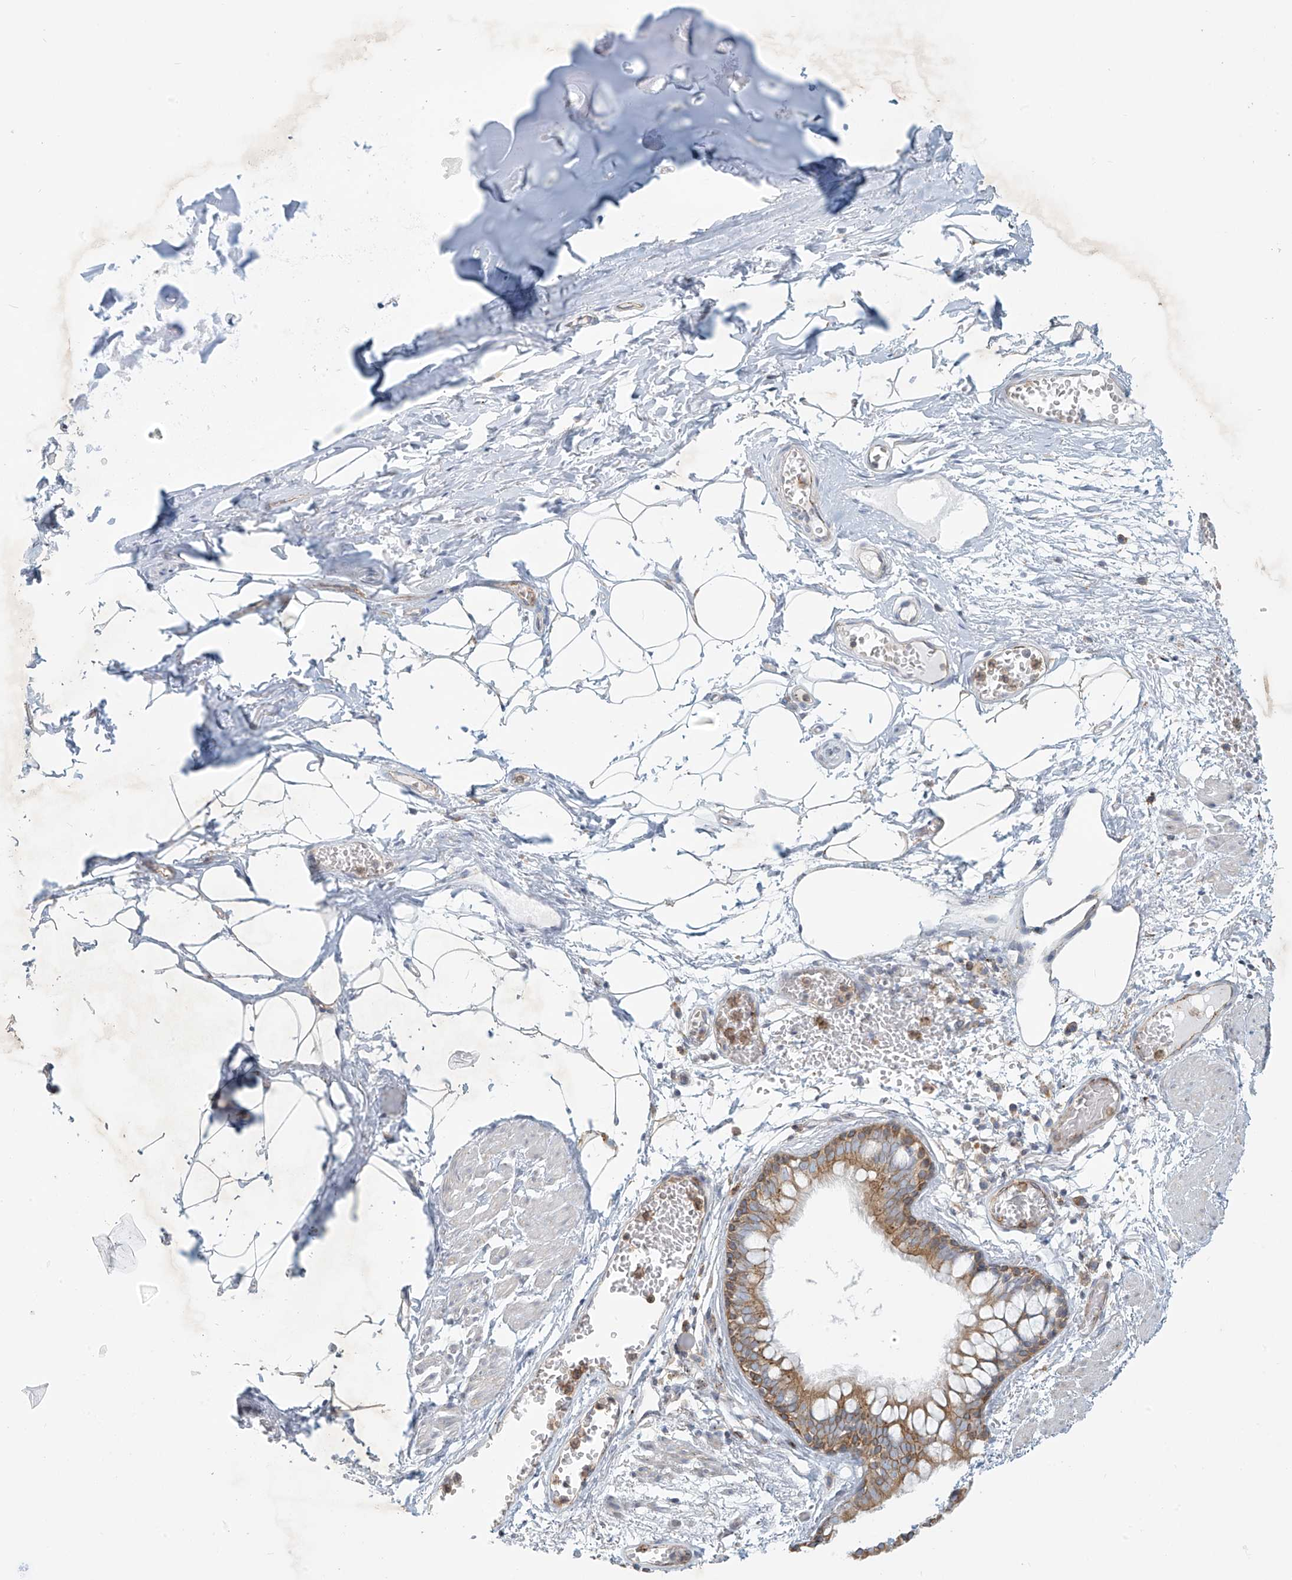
{"staining": {"intensity": "weak", "quantity": ">75%", "location": "cytoplasmic/membranous"}, "tissue": "bronchus", "cell_type": "Respiratory epithelial cells", "image_type": "normal", "snomed": [{"axis": "morphology", "description": "Normal tissue, NOS"}, {"axis": "topography", "description": "Bronchus"}, {"axis": "topography", "description": "Lung"}], "caption": "IHC (DAB (3,3'-diaminobenzidine)) staining of normal bronchus demonstrates weak cytoplasmic/membranous protein staining in approximately >75% of respiratory epithelial cells.", "gene": "LZTS3", "patient": {"sex": "male", "age": 56}}